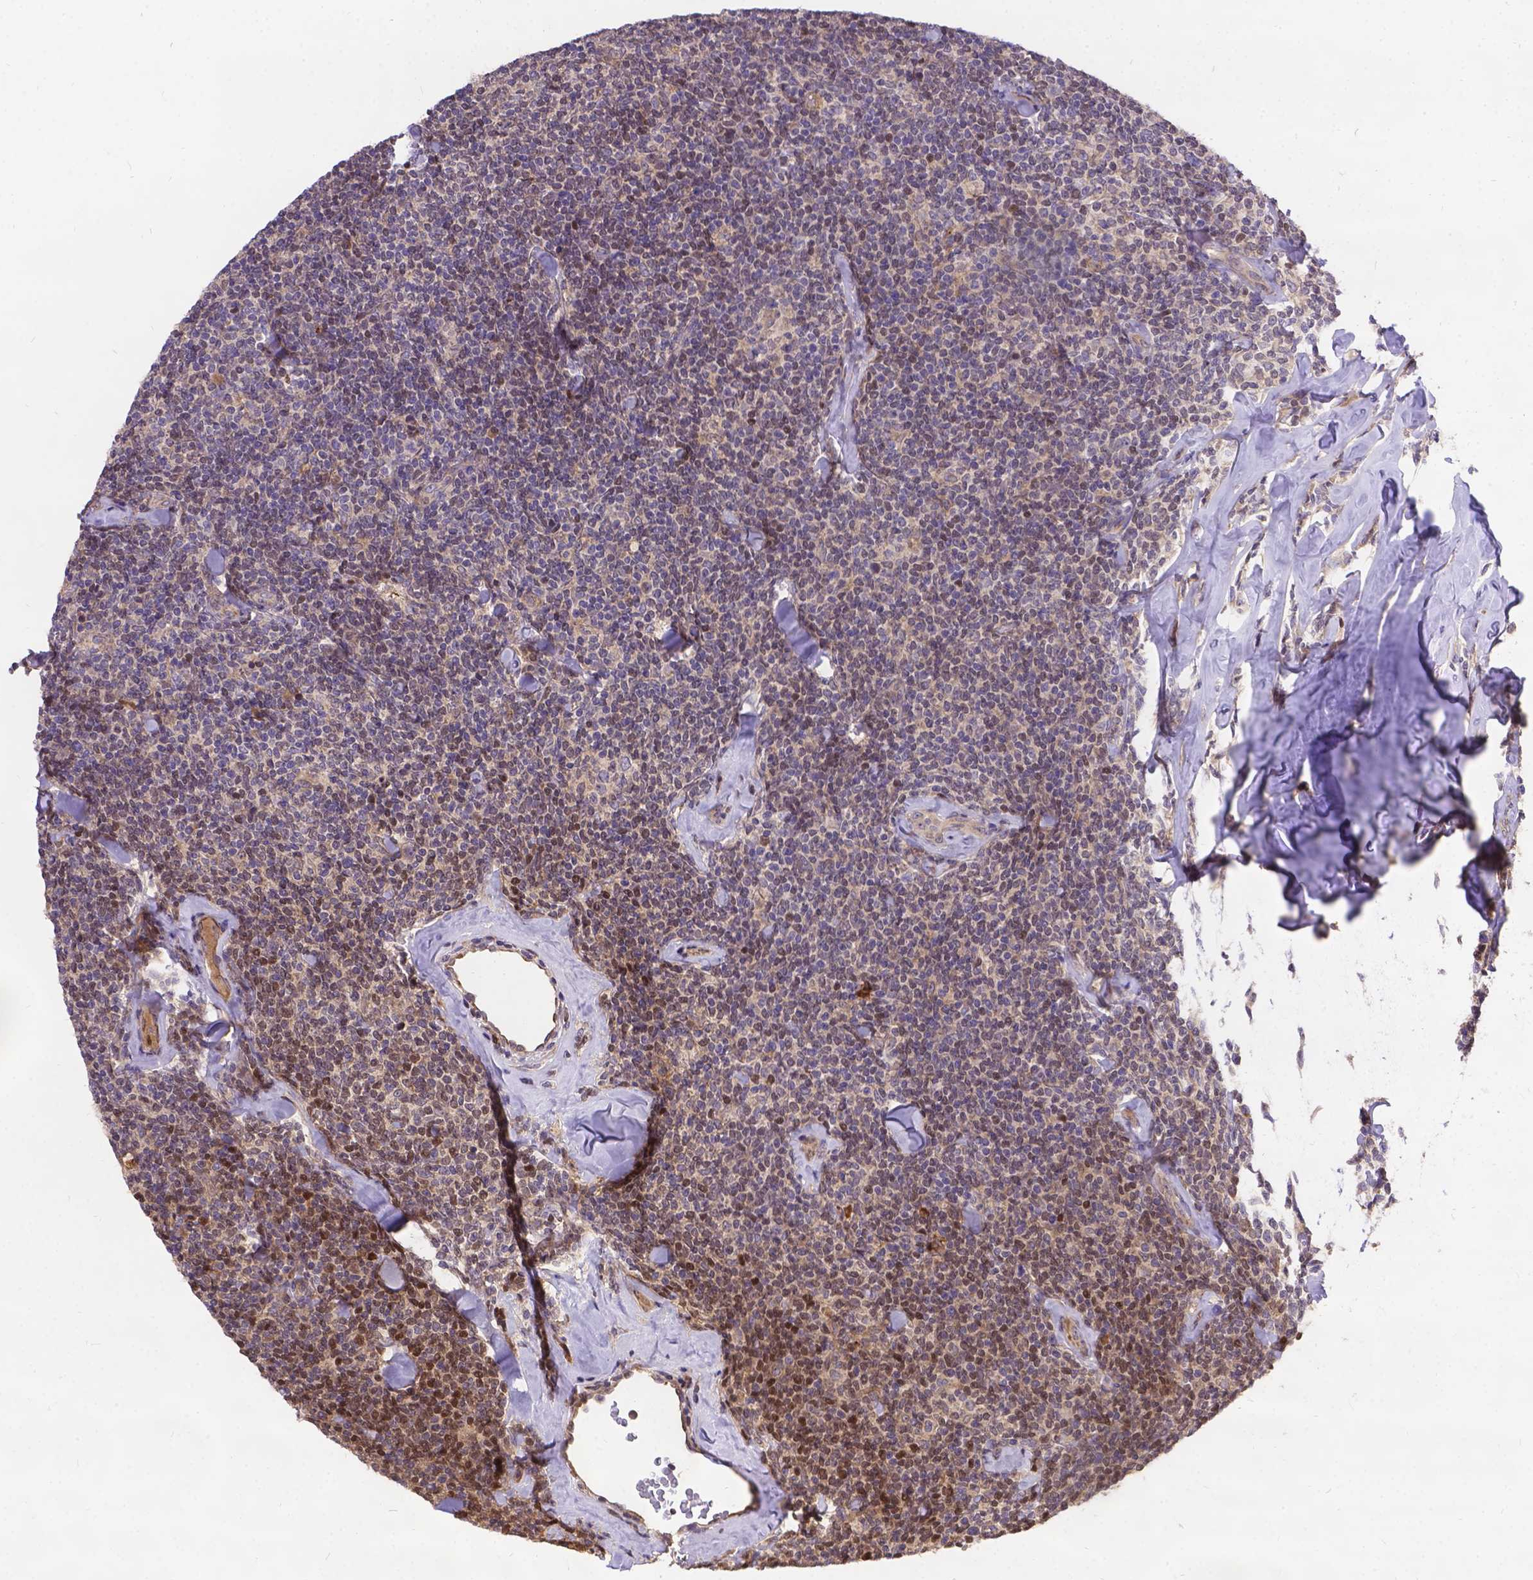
{"staining": {"intensity": "negative", "quantity": "none", "location": "none"}, "tissue": "lymphoma", "cell_type": "Tumor cells", "image_type": "cancer", "snomed": [{"axis": "morphology", "description": "Malignant lymphoma, non-Hodgkin's type, Low grade"}, {"axis": "topography", "description": "Lymph node"}], "caption": "This is an immunohistochemistry histopathology image of lymphoma. There is no staining in tumor cells.", "gene": "DENND6A", "patient": {"sex": "female", "age": 56}}